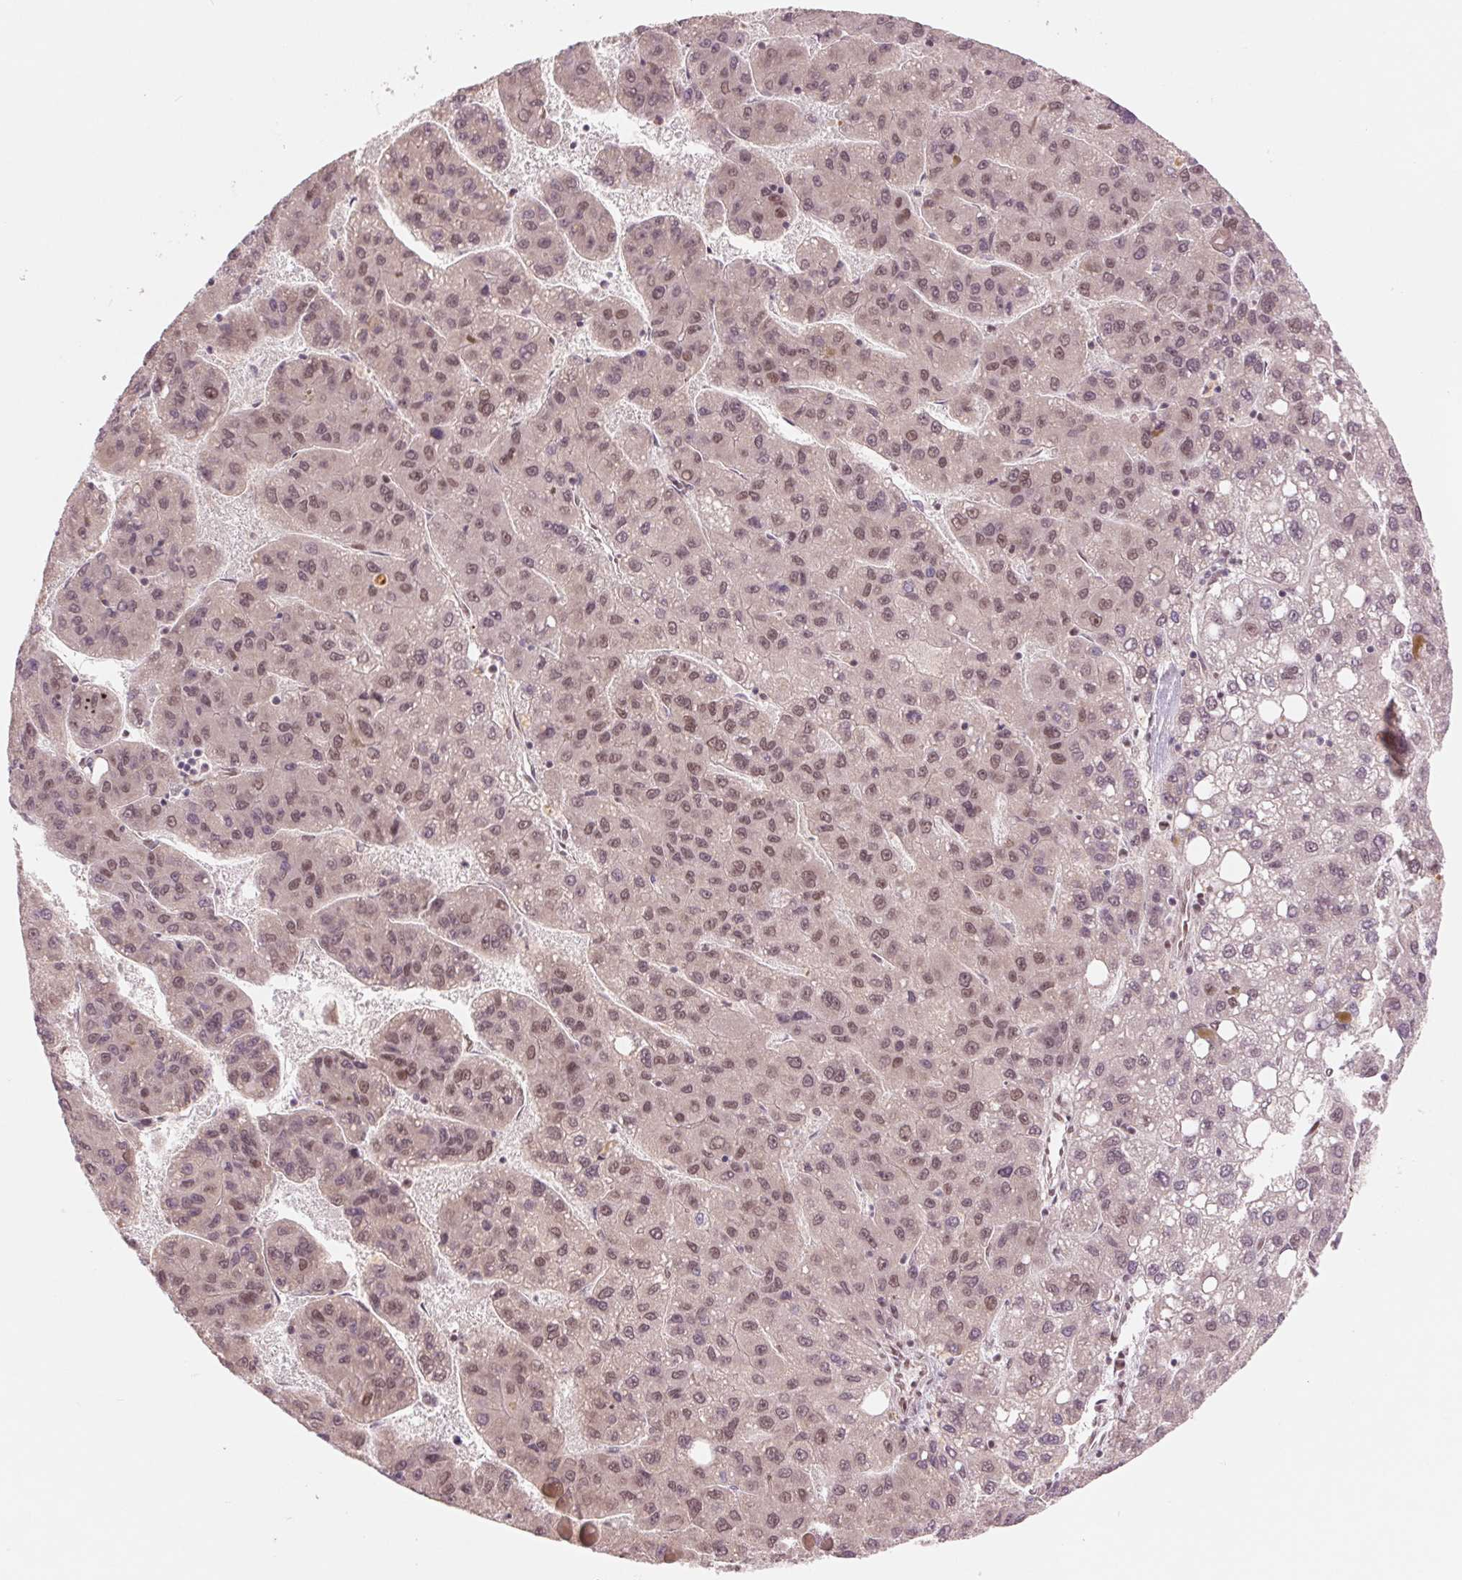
{"staining": {"intensity": "weak", "quantity": "25%-75%", "location": "nuclear"}, "tissue": "liver cancer", "cell_type": "Tumor cells", "image_type": "cancer", "snomed": [{"axis": "morphology", "description": "Carcinoma, Hepatocellular, NOS"}, {"axis": "topography", "description": "Liver"}], "caption": "Human liver cancer (hepatocellular carcinoma) stained with a brown dye reveals weak nuclear positive positivity in about 25%-75% of tumor cells.", "gene": "TTLL9", "patient": {"sex": "female", "age": 82}}